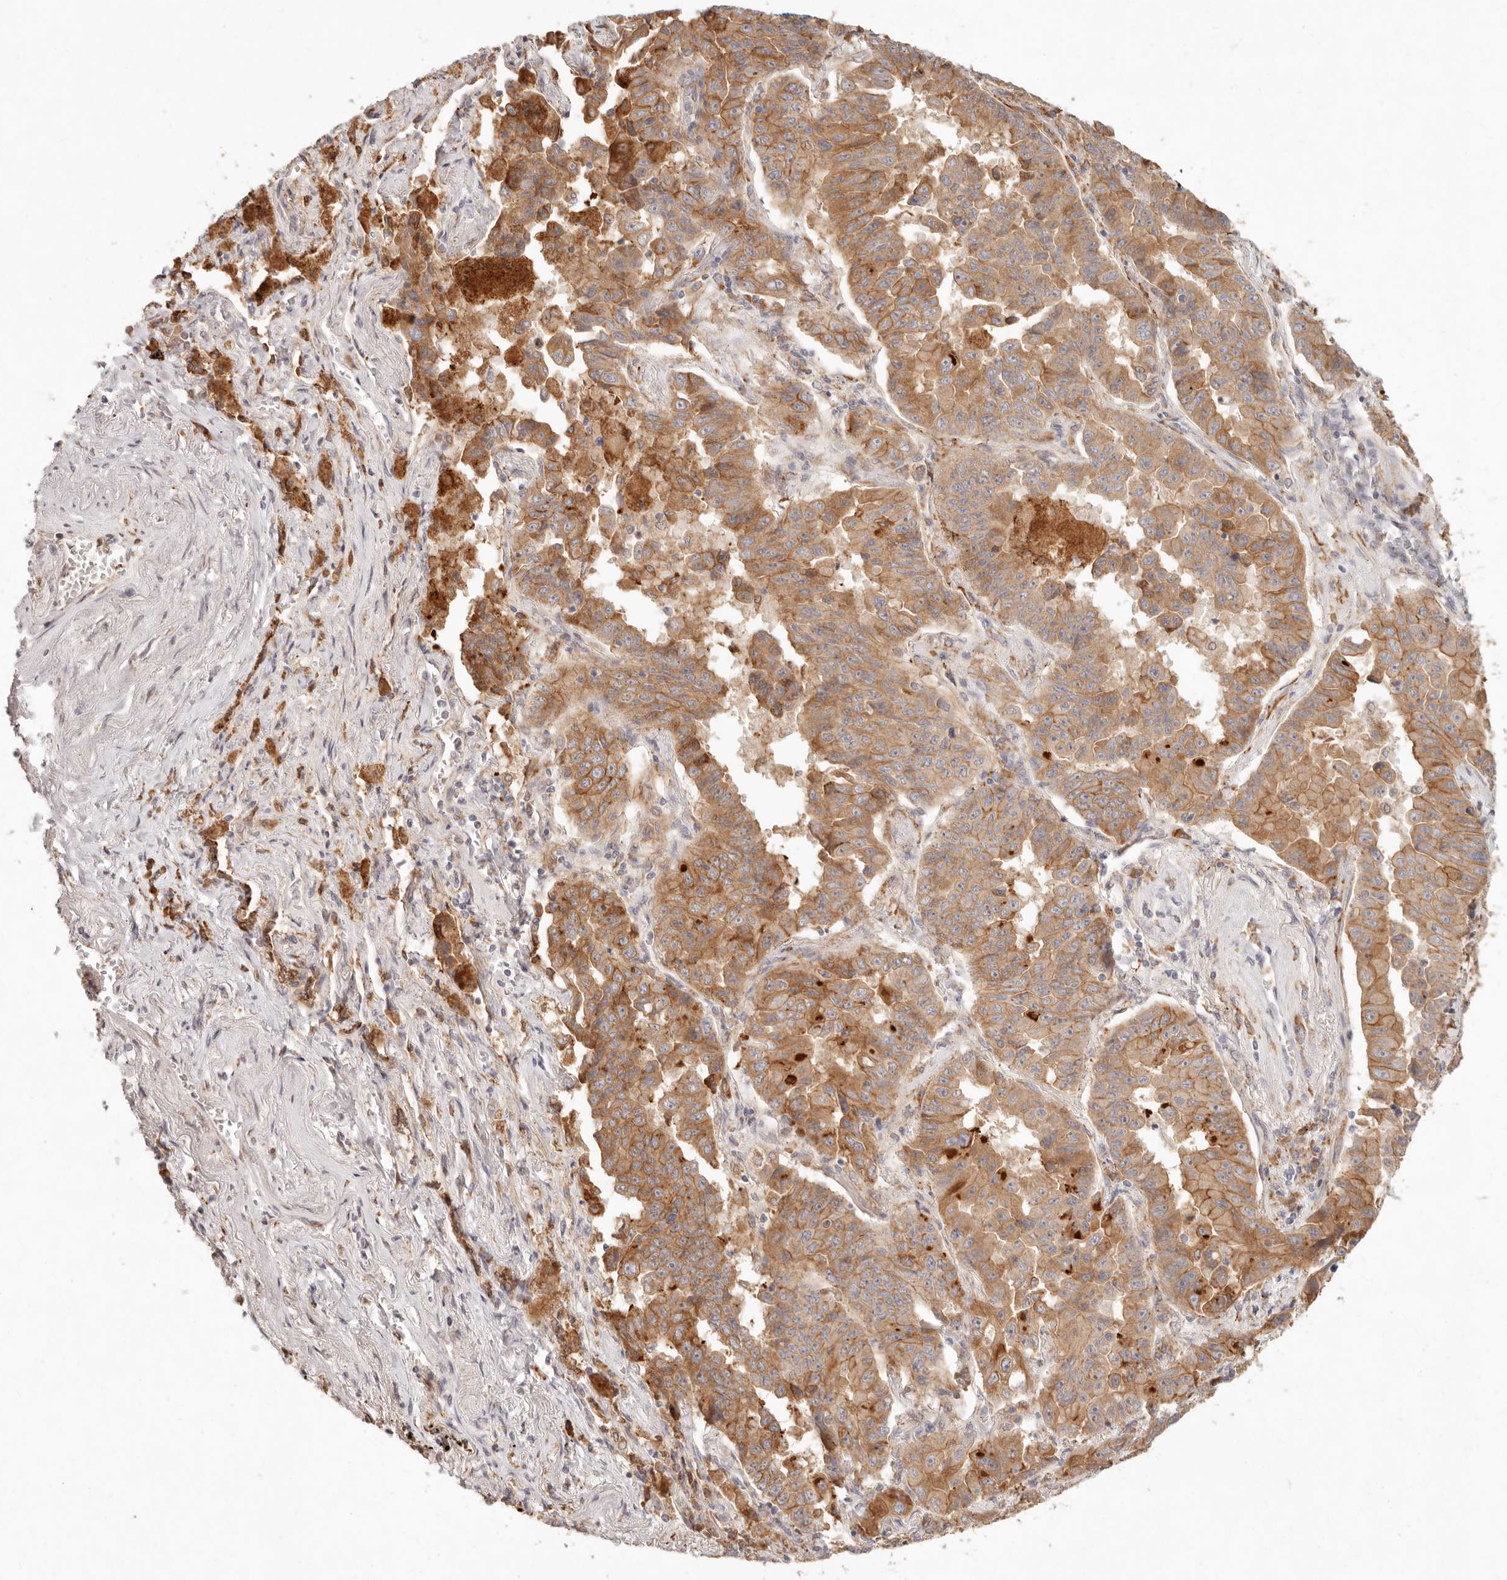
{"staining": {"intensity": "strong", "quantity": ">75%", "location": "cytoplasmic/membranous"}, "tissue": "lung cancer", "cell_type": "Tumor cells", "image_type": "cancer", "snomed": [{"axis": "morphology", "description": "Adenocarcinoma, NOS"}, {"axis": "topography", "description": "Lung"}], "caption": "Strong cytoplasmic/membranous protein staining is present in approximately >75% of tumor cells in lung cancer. Nuclei are stained in blue.", "gene": "C1orf127", "patient": {"sex": "female", "age": 51}}